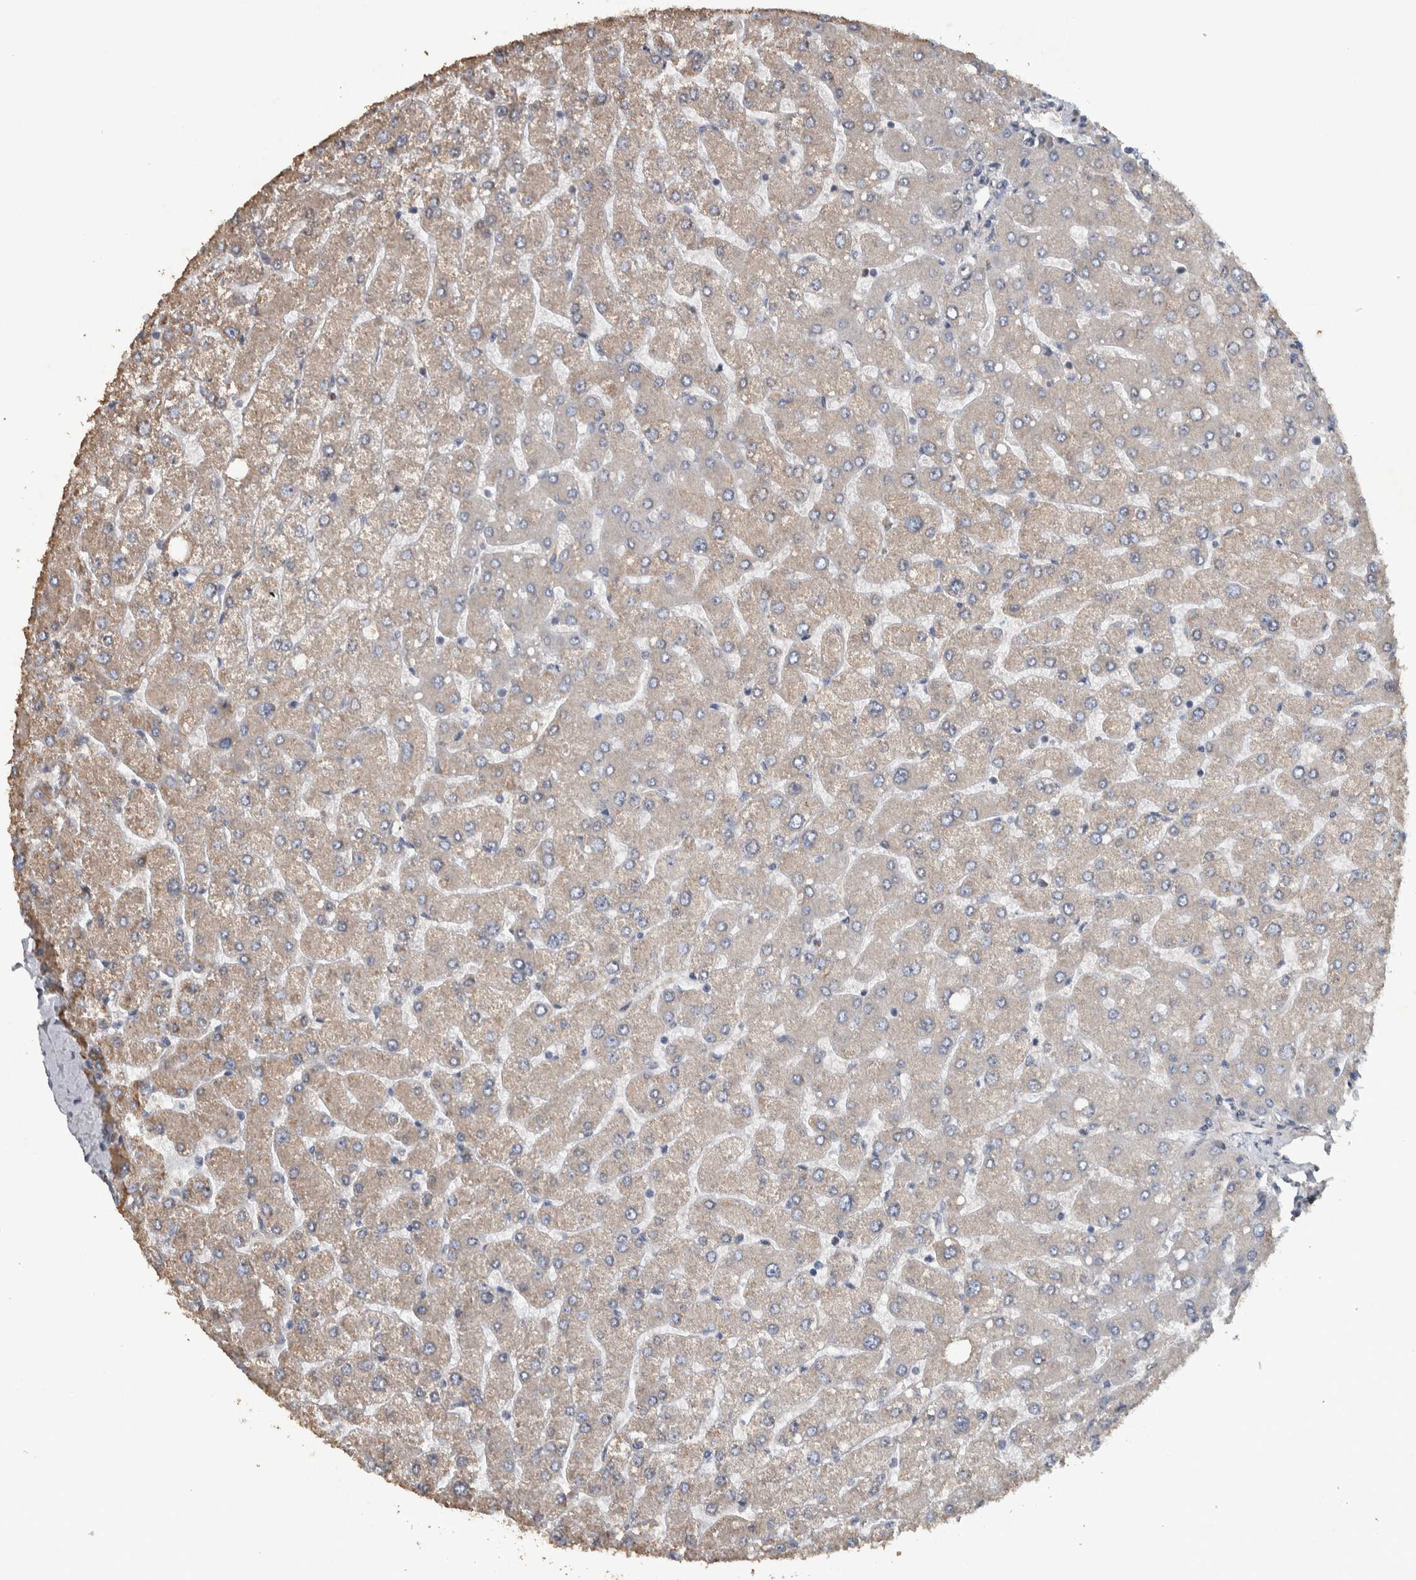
{"staining": {"intensity": "negative", "quantity": "none", "location": "none"}, "tissue": "liver", "cell_type": "Cholangiocytes", "image_type": "normal", "snomed": [{"axis": "morphology", "description": "Normal tissue, NOS"}, {"axis": "topography", "description": "Liver"}], "caption": "Immunohistochemistry of normal liver demonstrates no expression in cholangiocytes.", "gene": "NT5C2", "patient": {"sex": "male", "age": 55}}